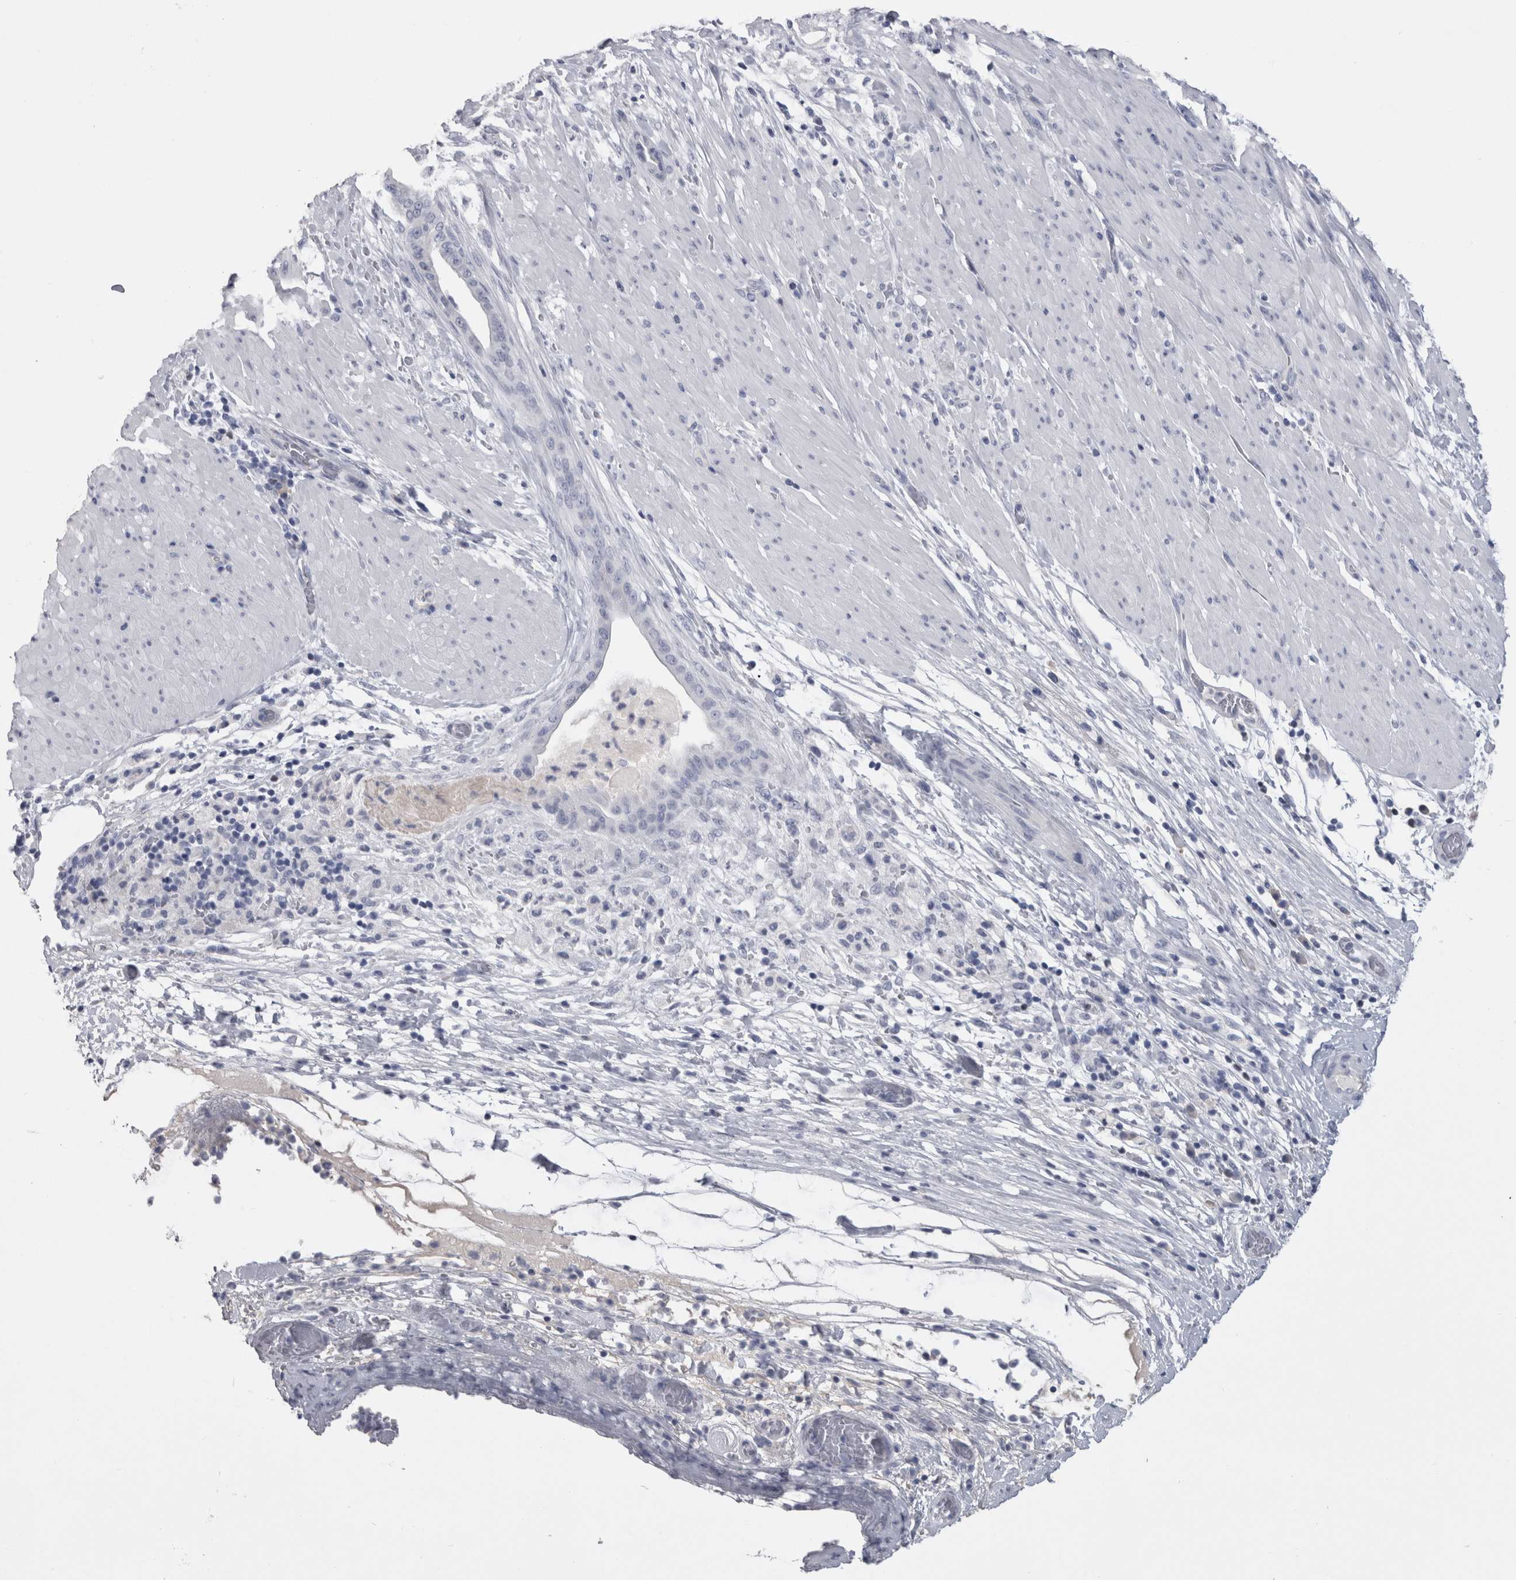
{"staining": {"intensity": "negative", "quantity": "none", "location": "none"}, "tissue": "pancreatic cancer", "cell_type": "Tumor cells", "image_type": "cancer", "snomed": [{"axis": "morphology", "description": "Adenocarcinoma, NOS"}, {"axis": "topography", "description": "Pancreas"}], "caption": "IHC photomicrograph of neoplastic tissue: pancreatic cancer (adenocarcinoma) stained with DAB (3,3'-diaminobenzidine) displays no significant protein expression in tumor cells.", "gene": "PAX5", "patient": {"sex": "male", "age": 63}}